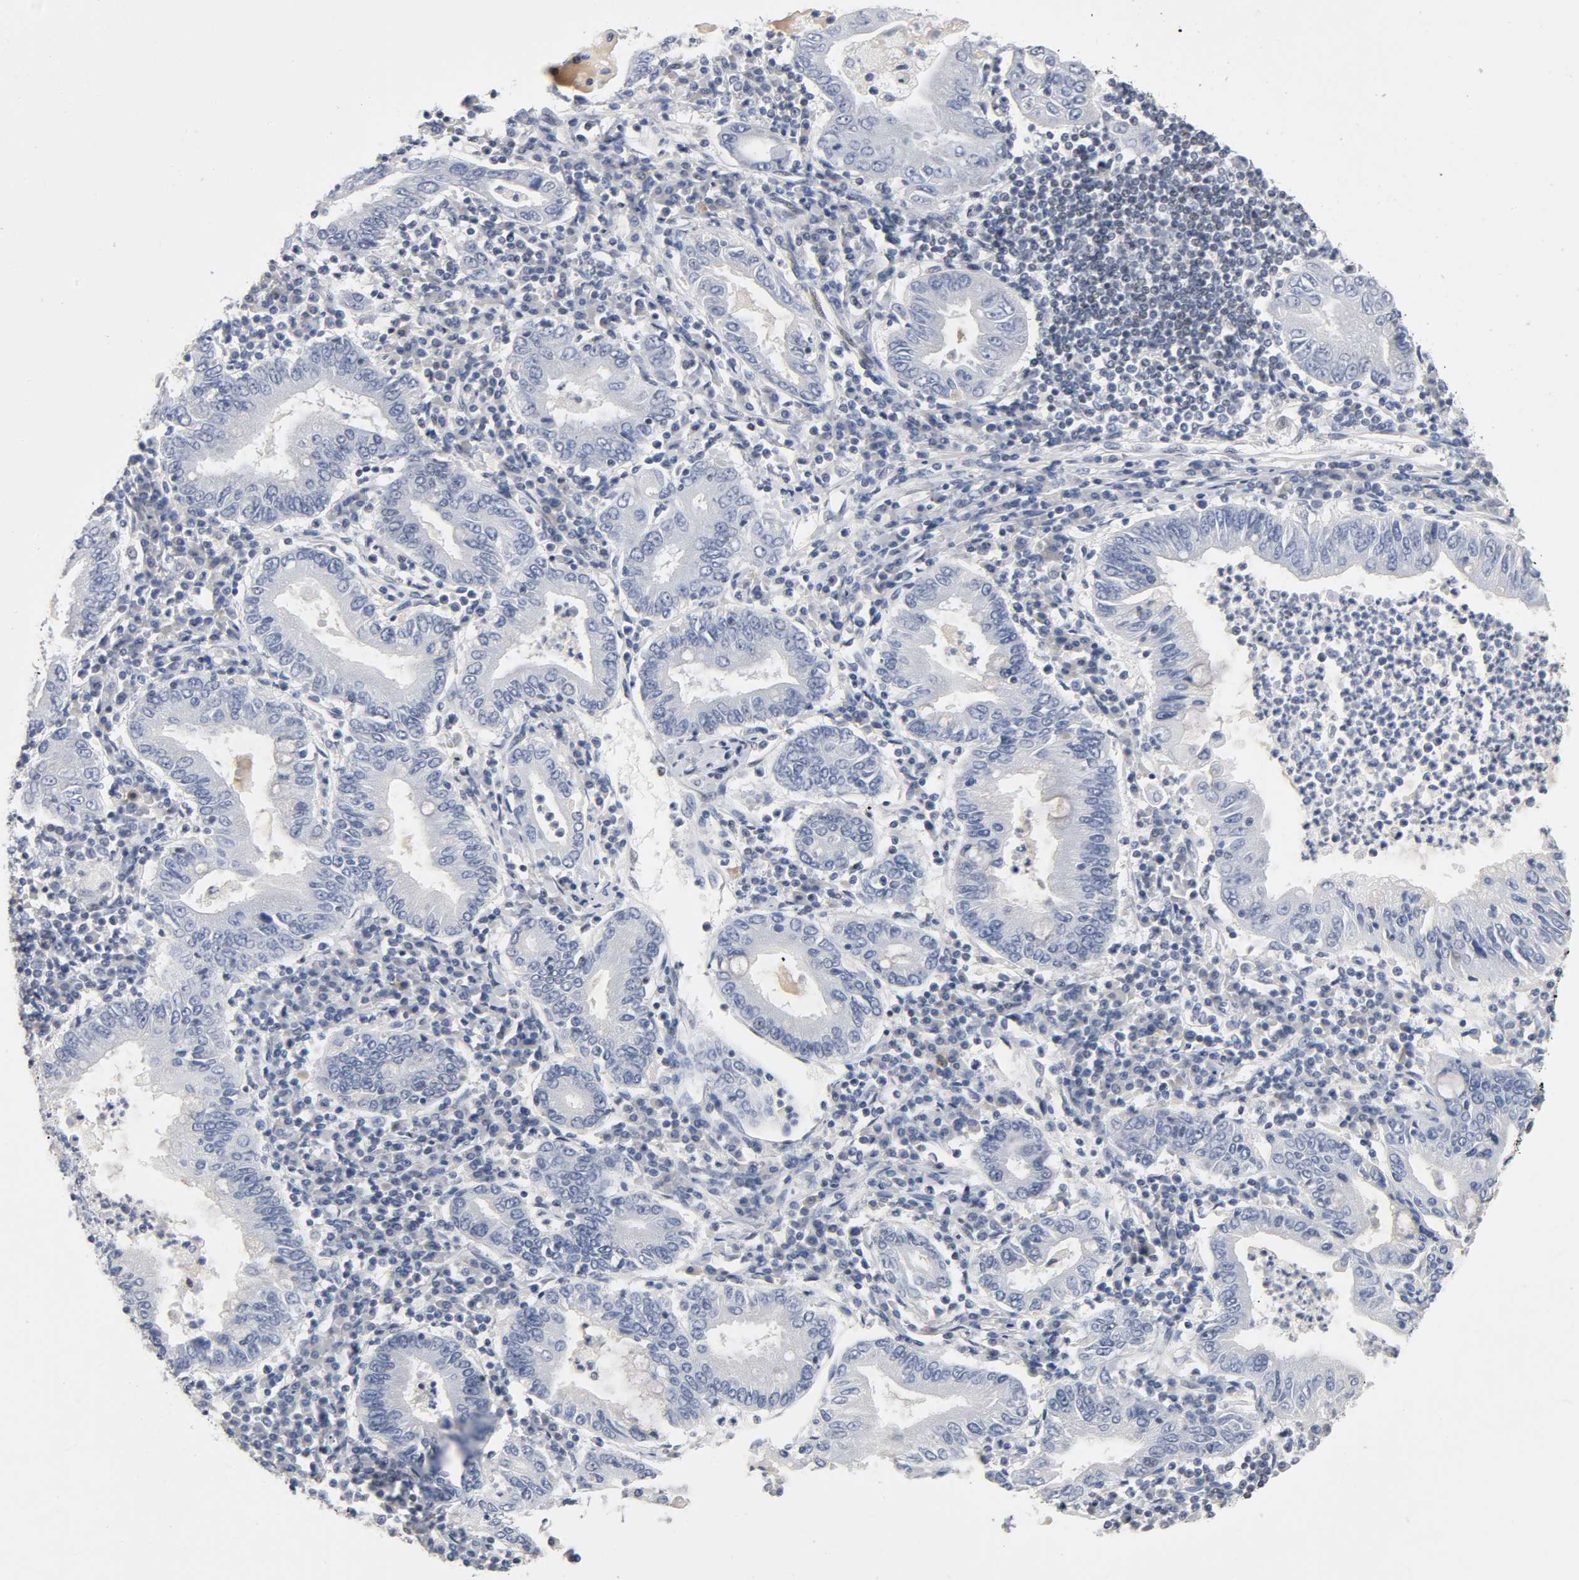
{"staining": {"intensity": "negative", "quantity": "none", "location": "none"}, "tissue": "stomach cancer", "cell_type": "Tumor cells", "image_type": "cancer", "snomed": [{"axis": "morphology", "description": "Normal tissue, NOS"}, {"axis": "morphology", "description": "Adenocarcinoma, NOS"}, {"axis": "topography", "description": "Esophagus"}, {"axis": "topography", "description": "Stomach, upper"}, {"axis": "topography", "description": "Peripheral nerve tissue"}], "caption": "A micrograph of human stomach cancer is negative for staining in tumor cells.", "gene": "SP3", "patient": {"sex": "male", "age": 62}}